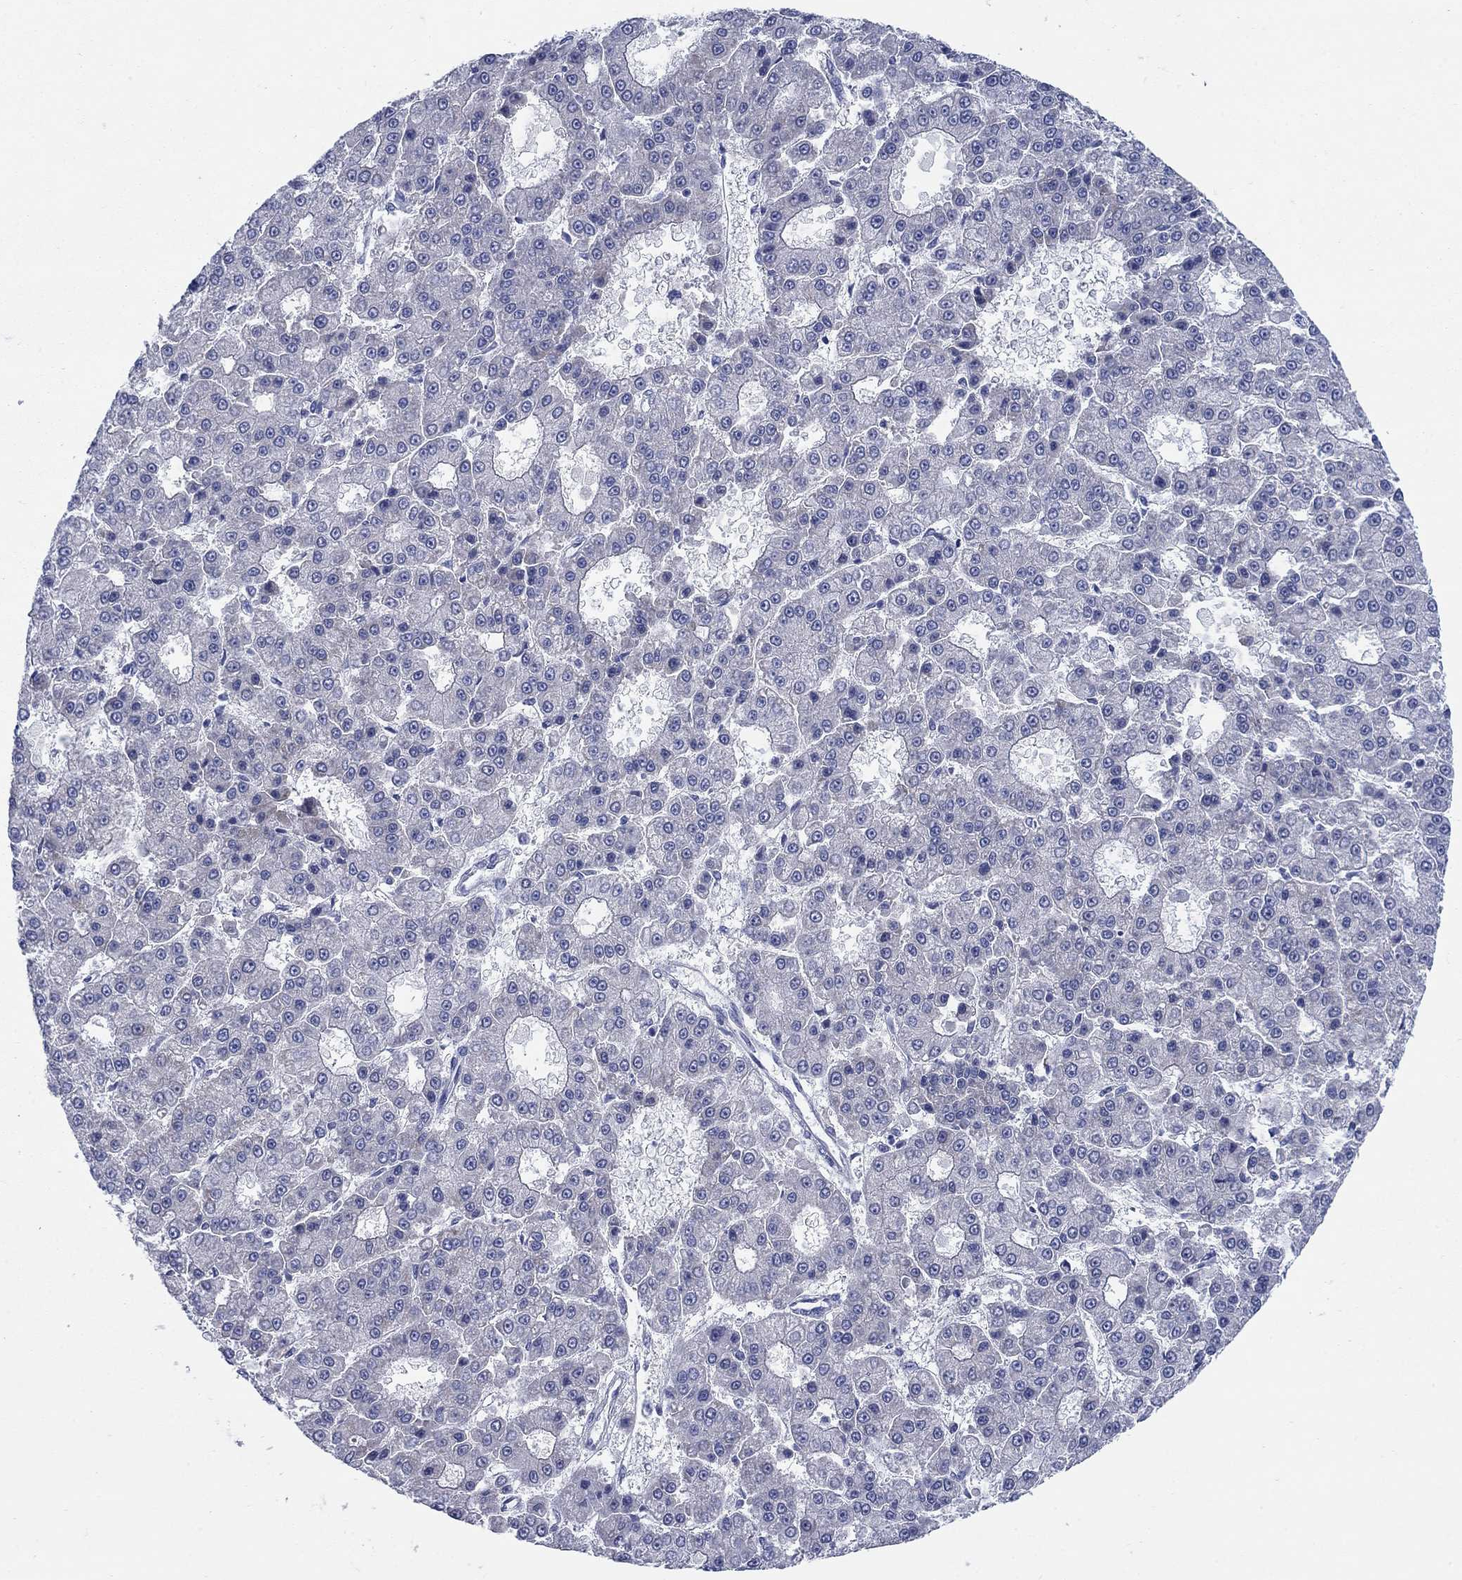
{"staining": {"intensity": "negative", "quantity": "none", "location": "none"}, "tissue": "liver cancer", "cell_type": "Tumor cells", "image_type": "cancer", "snomed": [{"axis": "morphology", "description": "Carcinoma, Hepatocellular, NOS"}, {"axis": "topography", "description": "Liver"}], "caption": "DAB immunohistochemical staining of human liver cancer shows no significant staining in tumor cells.", "gene": "TMEM59", "patient": {"sex": "male", "age": 70}}